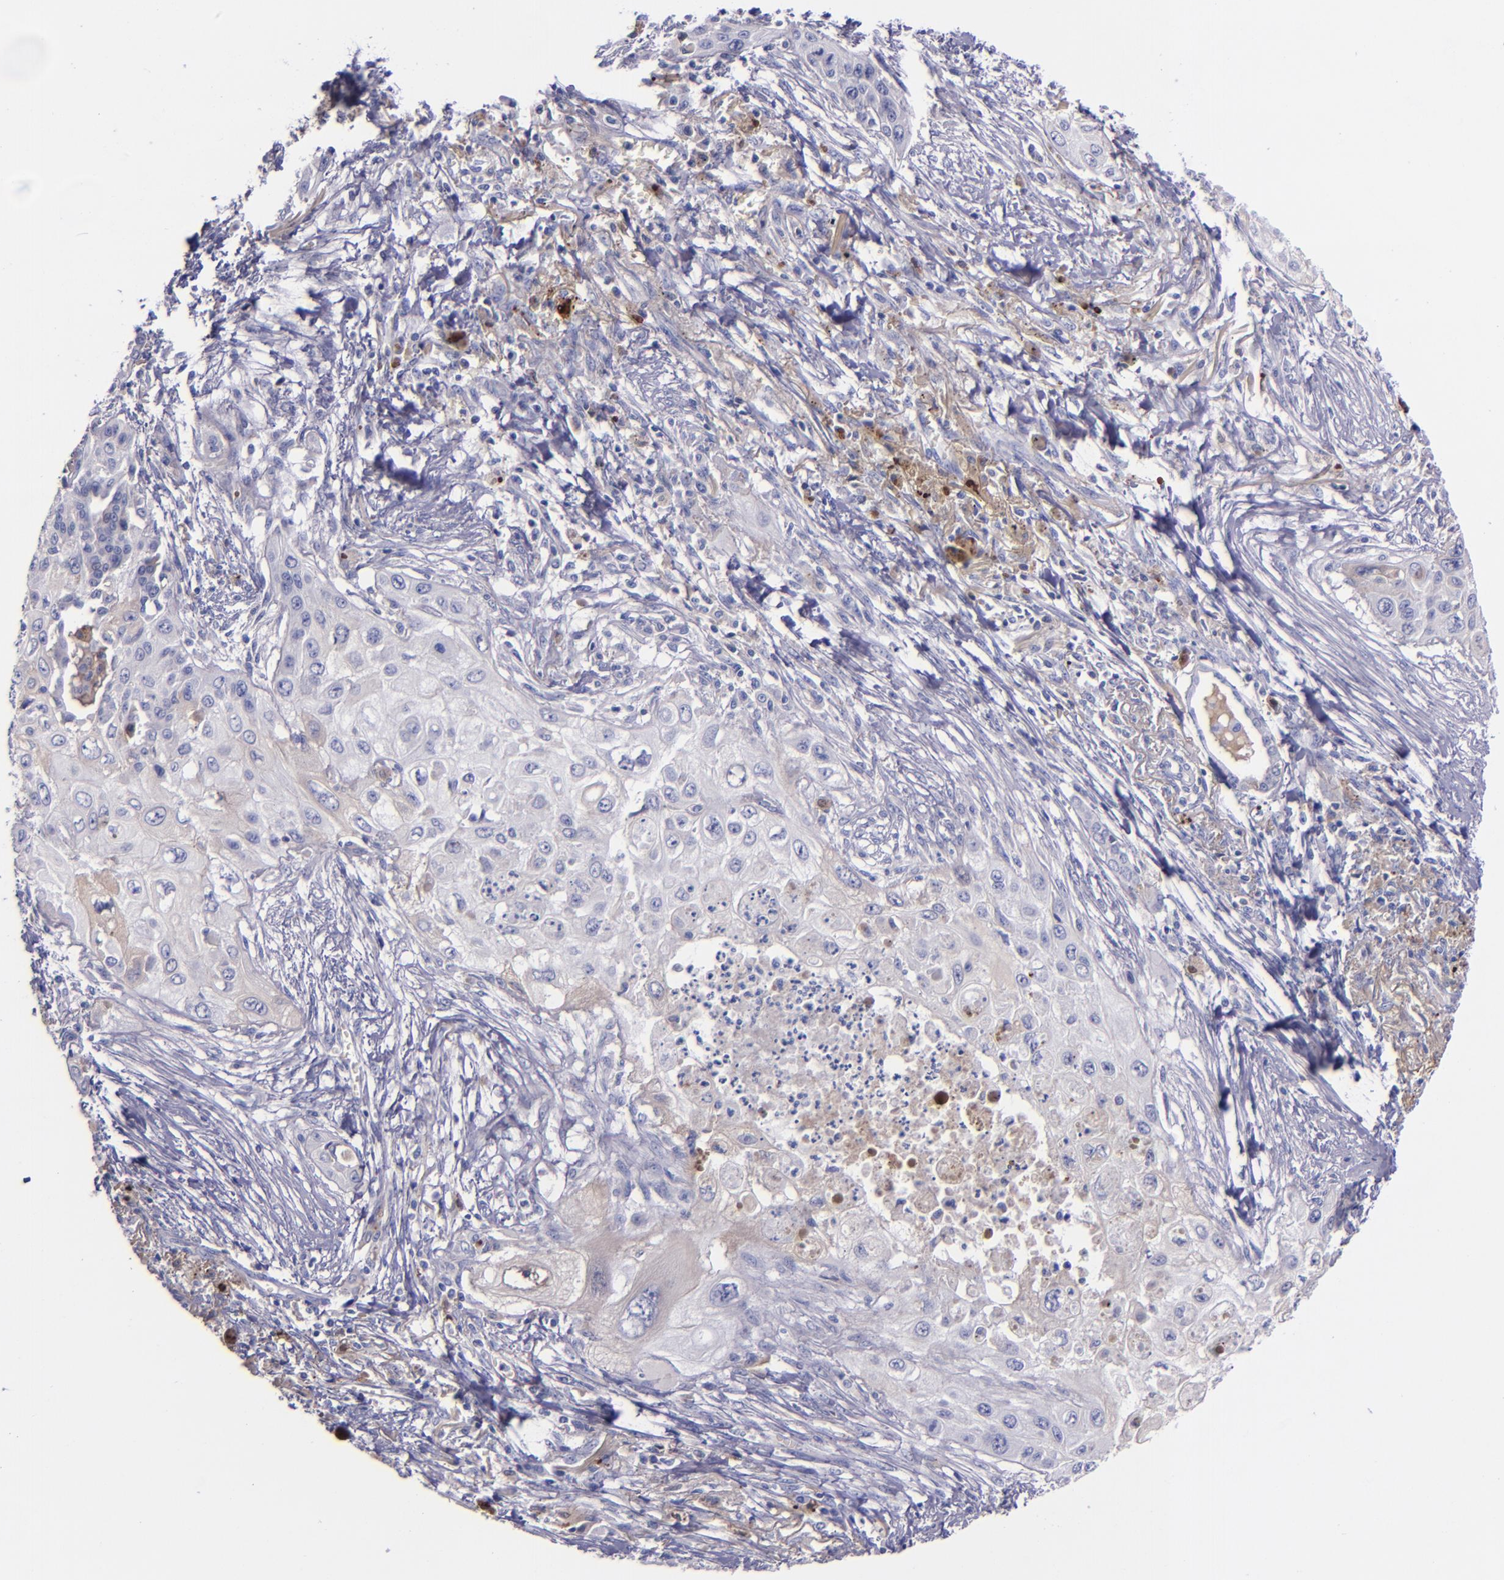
{"staining": {"intensity": "negative", "quantity": "none", "location": "none"}, "tissue": "lung cancer", "cell_type": "Tumor cells", "image_type": "cancer", "snomed": [{"axis": "morphology", "description": "Squamous cell carcinoma, NOS"}, {"axis": "topography", "description": "Lung"}], "caption": "A photomicrograph of lung squamous cell carcinoma stained for a protein demonstrates no brown staining in tumor cells.", "gene": "KNG1", "patient": {"sex": "male", "age": 71}}